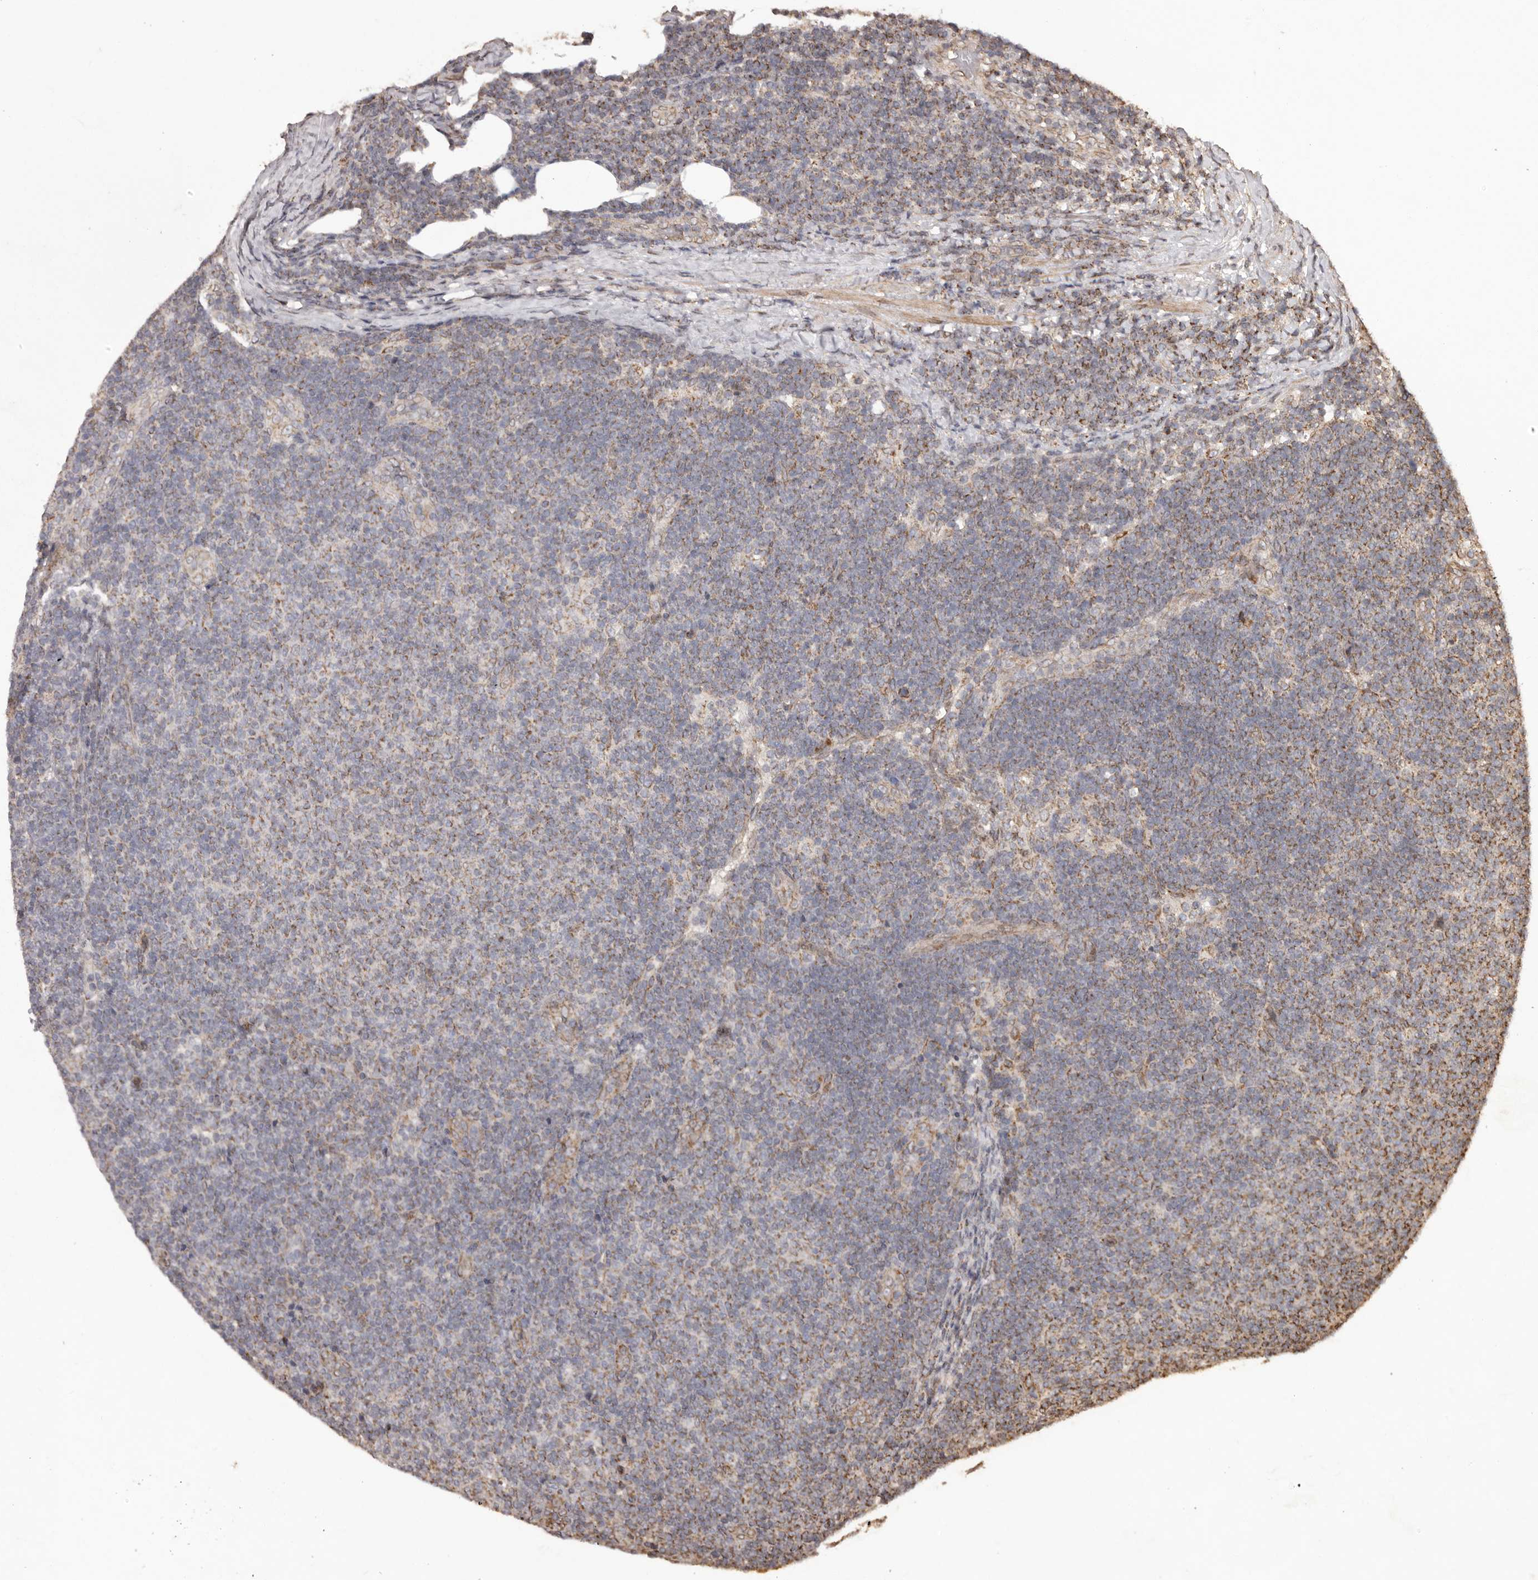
{"staining": {"intensity": "moderate", "quantity": "25%-75%", "location": "cytoplasmic/membranous"}, "tissue": "lymphoma", "cell_type": "Tumor cells", "image_type": "cancer", "snomed": [{"axis": "morphology", "description": "Malignant lymphoma, non-Hodgkin's type, Low grade"}, {"axis": "topography", "description": "Lymph node"}], "caption": "Protein expression analysis of low-grade malignant lymphoma, non-Hodgkin's type exhibits moderate cytoplasmic/membranous staining in about 25%-75% of tumor cells.", "gene": "CHRM2", "patient": {"sex": "male", "age": 66}}